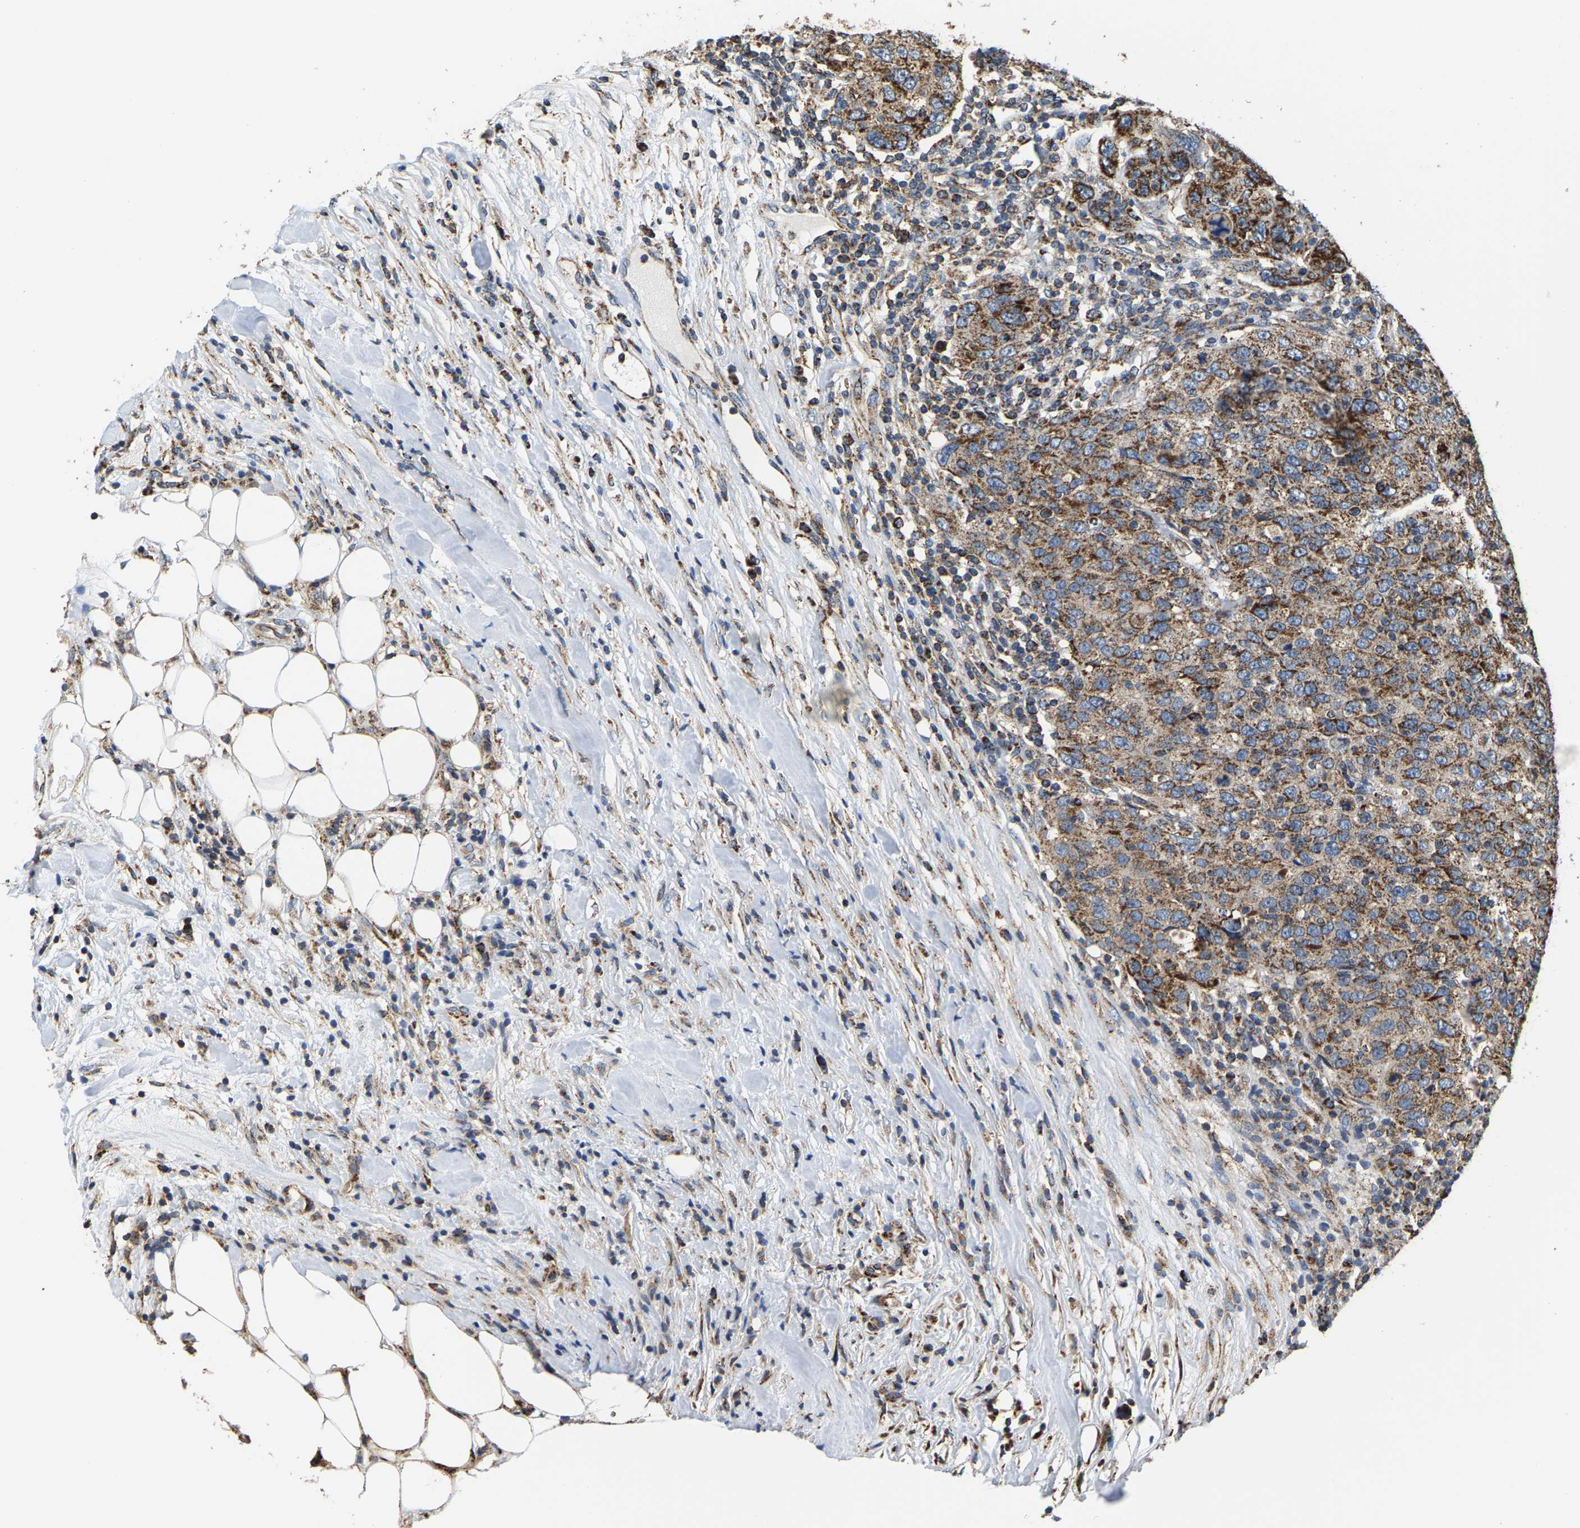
{"staining": {"intensity": "moderate", "quantity": ">75%", "location": "cytoplasmic/membranous"}, "tissue": "breast cancer", "cell_type": "Tumor cells", "image_type": "cancer", "snomed": [{"axis": "morphology", "description": "Duct carcinoma"}, {"axis": "topography", "description": "Breast"}], "caption": "Immunohistochemical staining of human breast invasive ductal carcinoma displays moderate cytoplasmic/membranous protein staining in approximately >75% of tumor cells.", "gene": "SHMT2", "patient": {"sex": "female", "age": 37}}